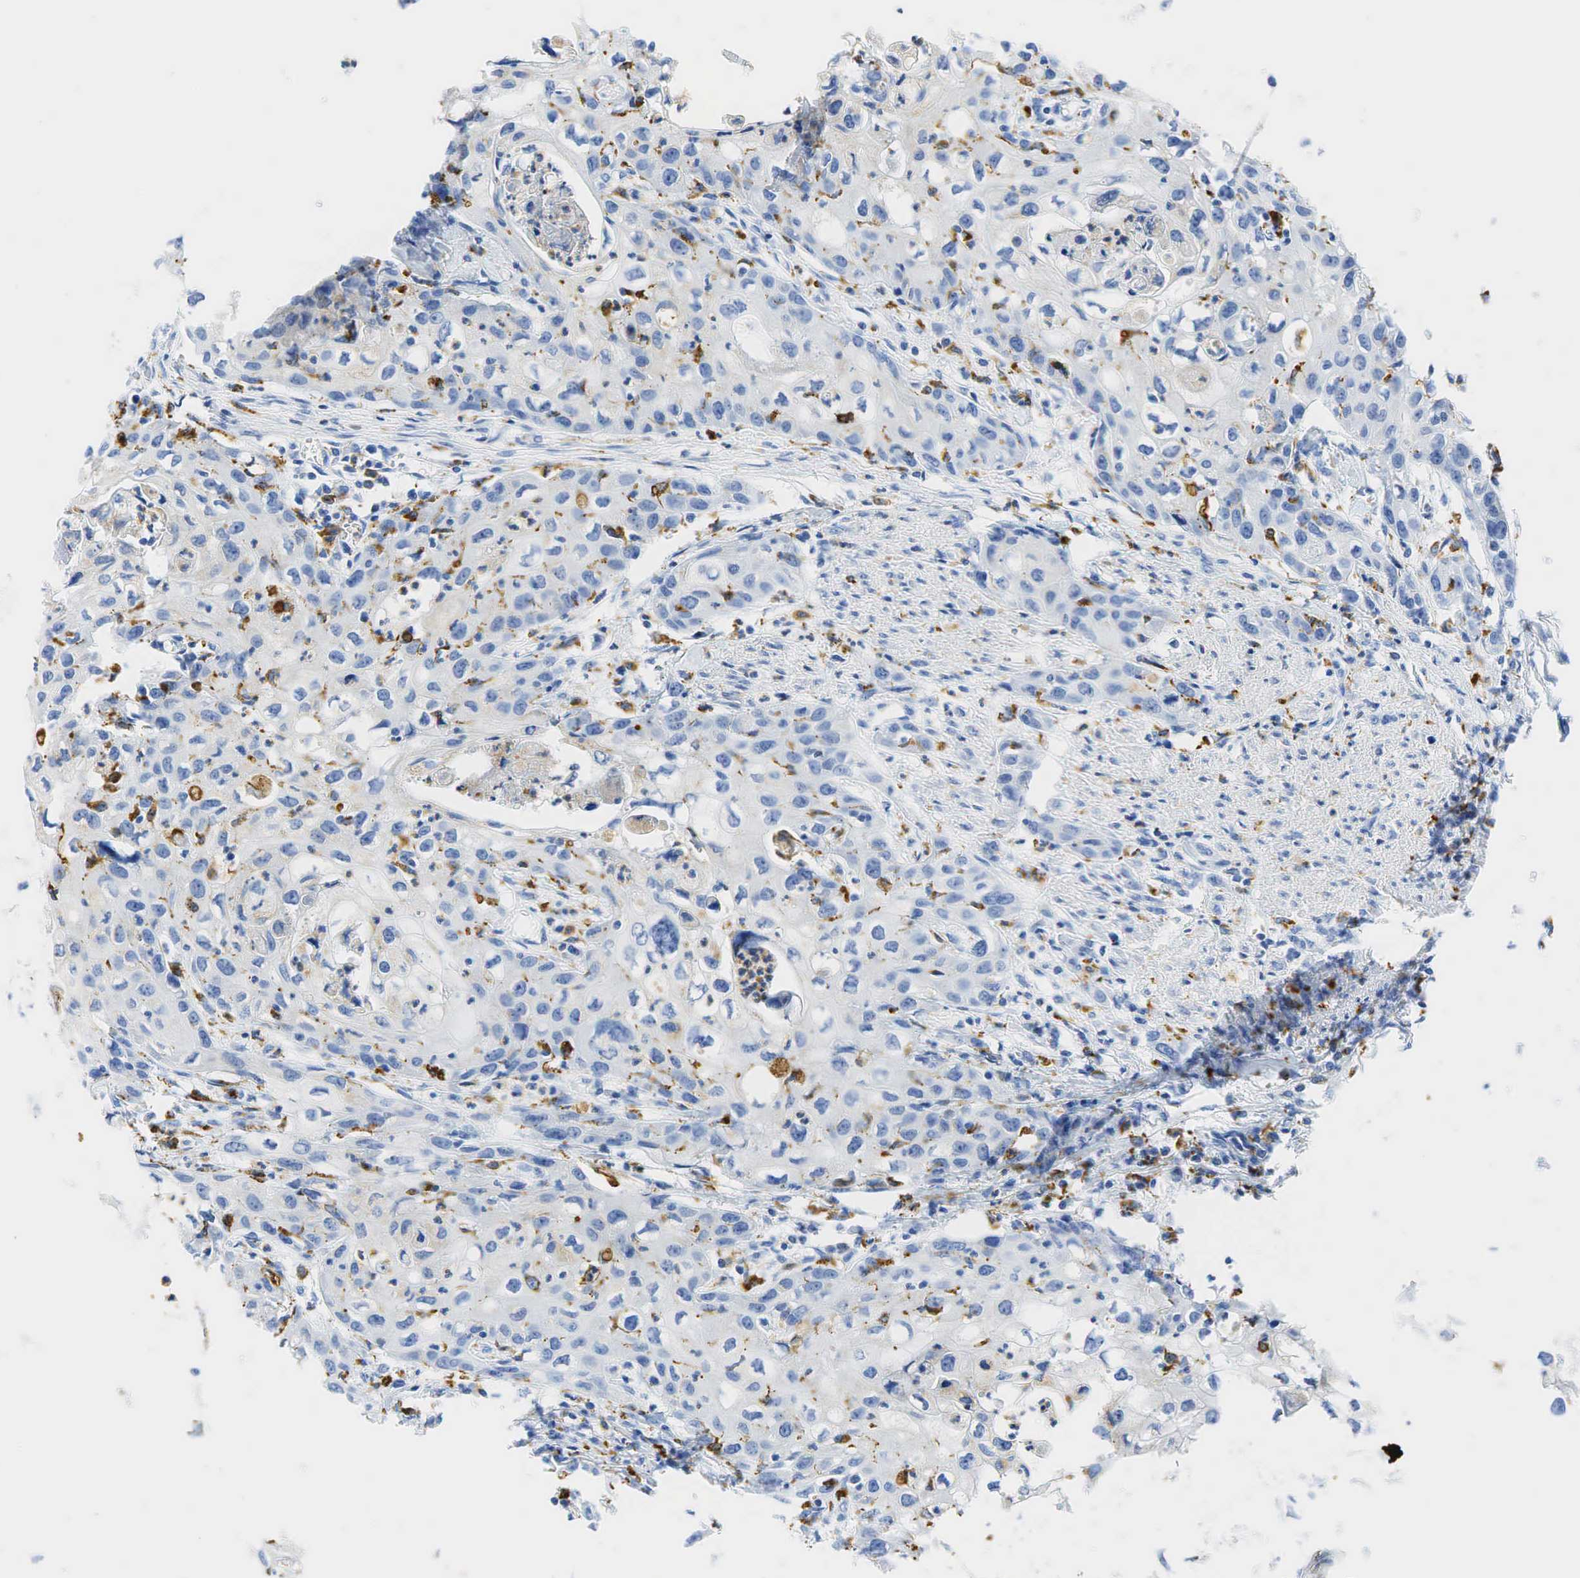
{"staining": {"intensity": "negative", "quantity": "none", "location": "none"}, "tissue": "urothelial cancer", "cell_type": "Tumor cells", "image_type": "cancer", "snomed": [{"axis": "morphology", "description": "Urothelial carcinoma, High grade"}, {"axis": "topography", "description": "Urinary bladder"}], "caption": "Immunohistochemical staining of human urothelial cancer demonstrates no significant expression in tumor cells. Brightfield microscopy of immunohistochemistry (IHC) stained with DAB (brown) and hematoxylin (blue), captured at high magnification.", "gene": "CD68", "patient": {"sex": "male", "age": 54}}